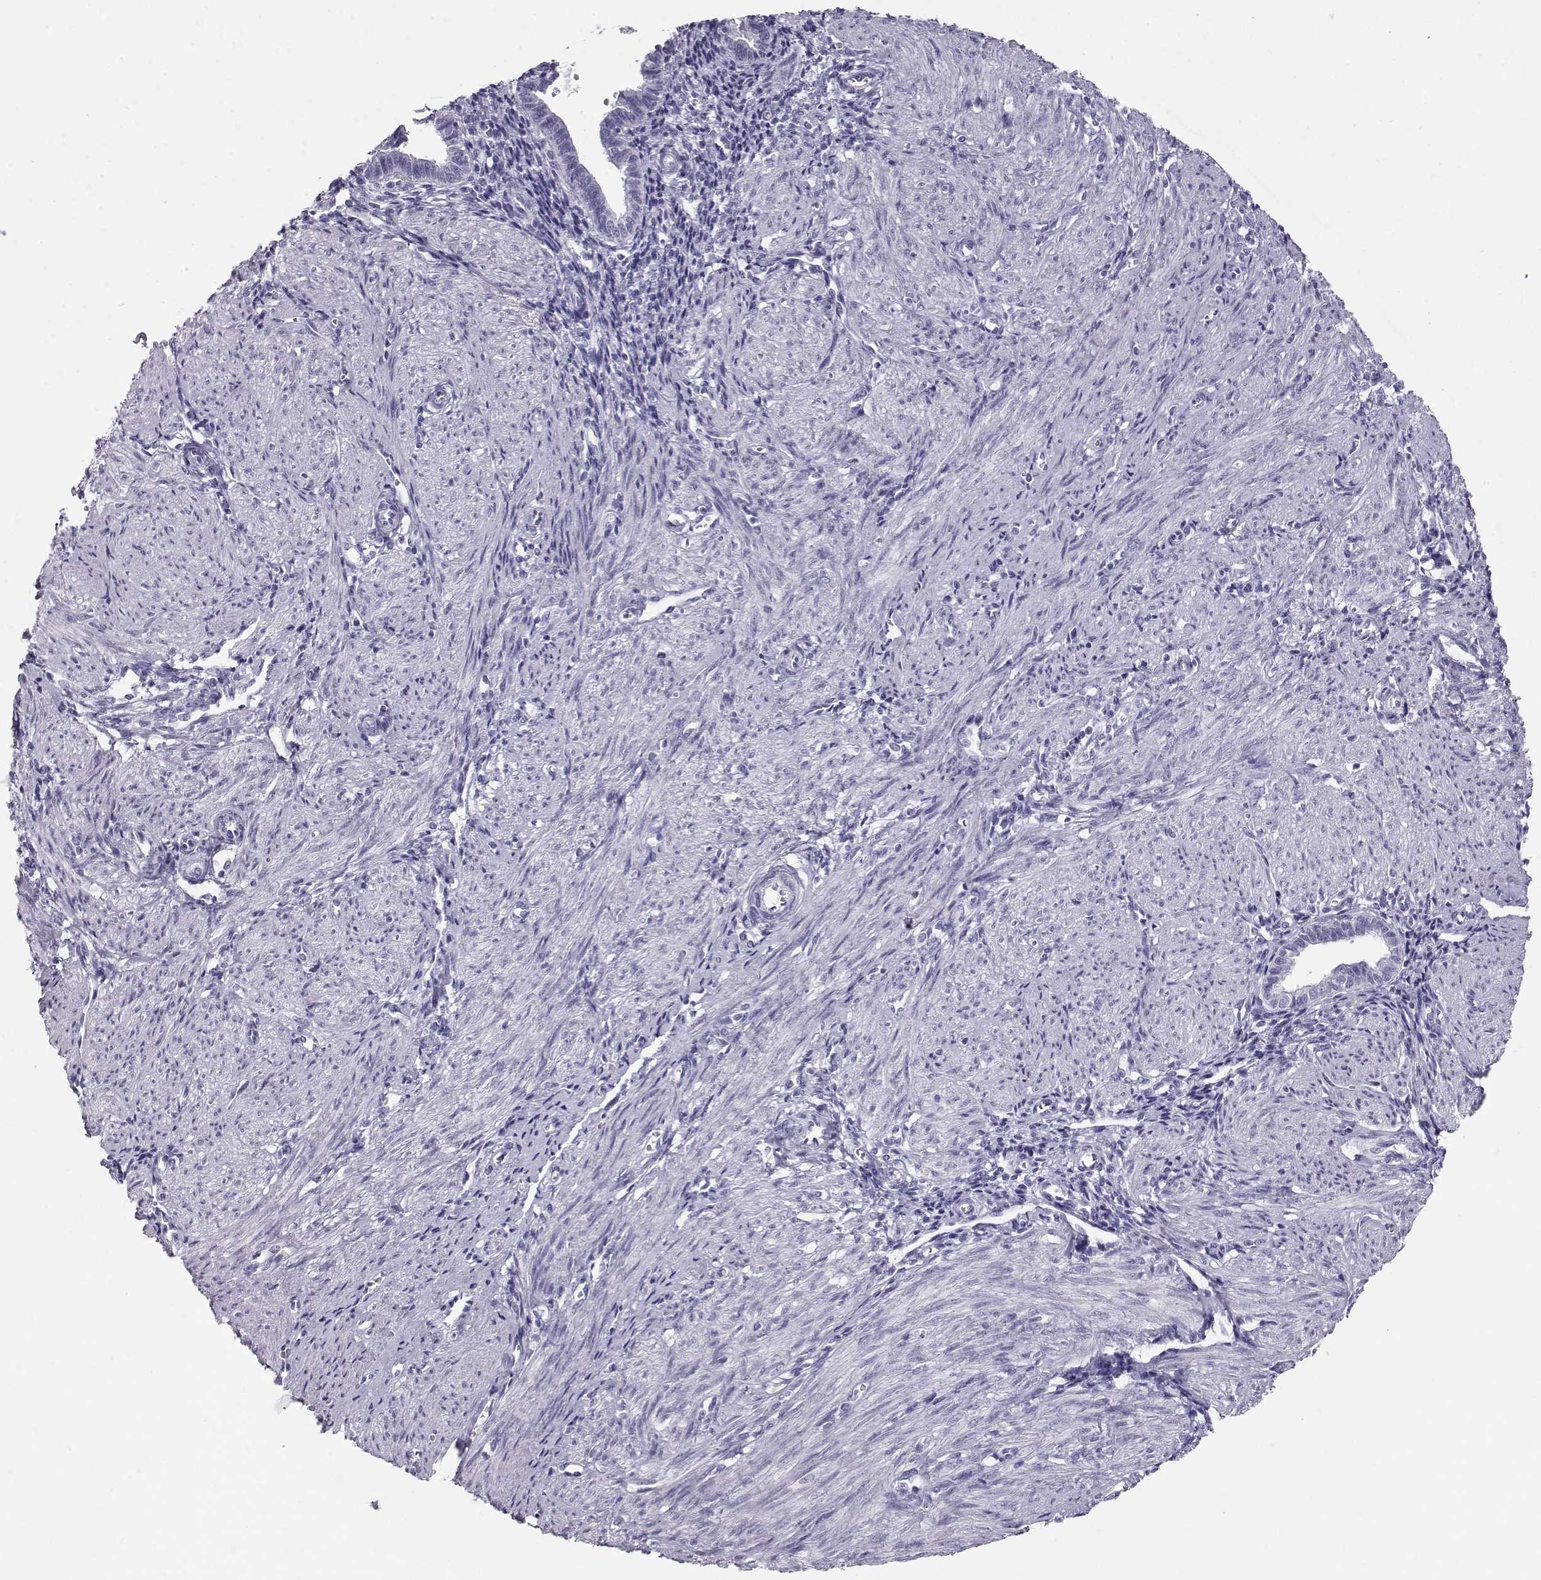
{"staining": {"intensity": "negative", "quantity": "none", "location": "none"}, "tissue": "endometrium", "cell_type": "Cells in endometrial stroma", "image_type": "normal", "snomed": [{"axis": "morphology", "description": "Normal tissue, NOS"}, {"axis": "topography", "description": "Endometrium"}], "caption": "This photomicrograph is of unremarkable endometrium stained with IHC to label a protein in brown with the nuclei are counter-stained blue. There is no staining in cells in endometrial stroma.", "gene": "MAGEC1", "patient": {"sex": "female", "age": 37}}